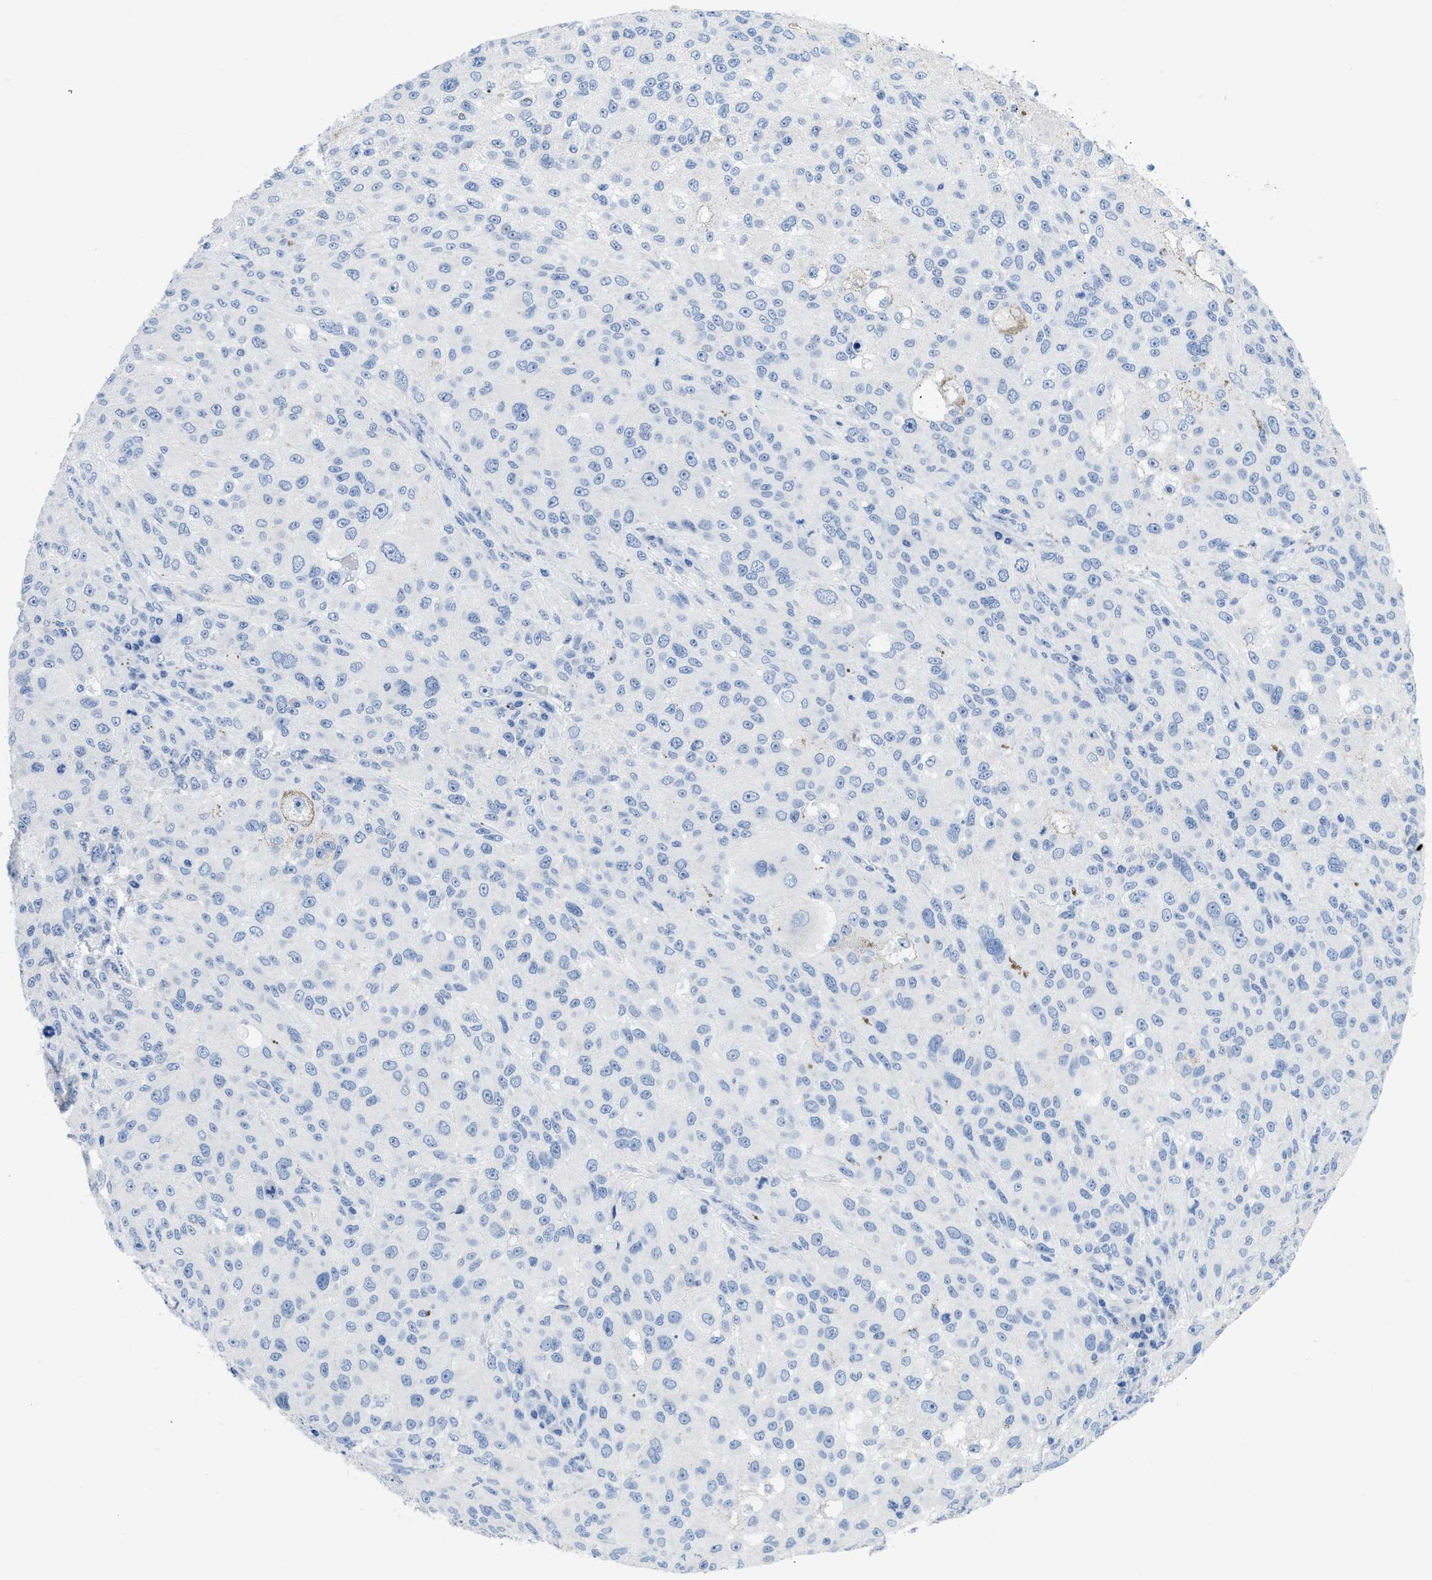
{"staining": {"intensity": "negative", "quantity": "none", "location": "none"}, "tissue": "melanoma", "cell_type": "Tumor cells", "image_type": "cancer", "snomed": [{"axis": "morphology", "description": "Necrosis, NOS"}, {"axis": "morphology", "description": "Malignant melanoma, NOS"}, {"axis": "topography", "description": "Skin"}], "caption": "Malignant melanoma was stained to show a protein in brown. There is no significant staining in tumor cells.", "gene": "CR1", "patient": {"sex": "female", "age": 87}}